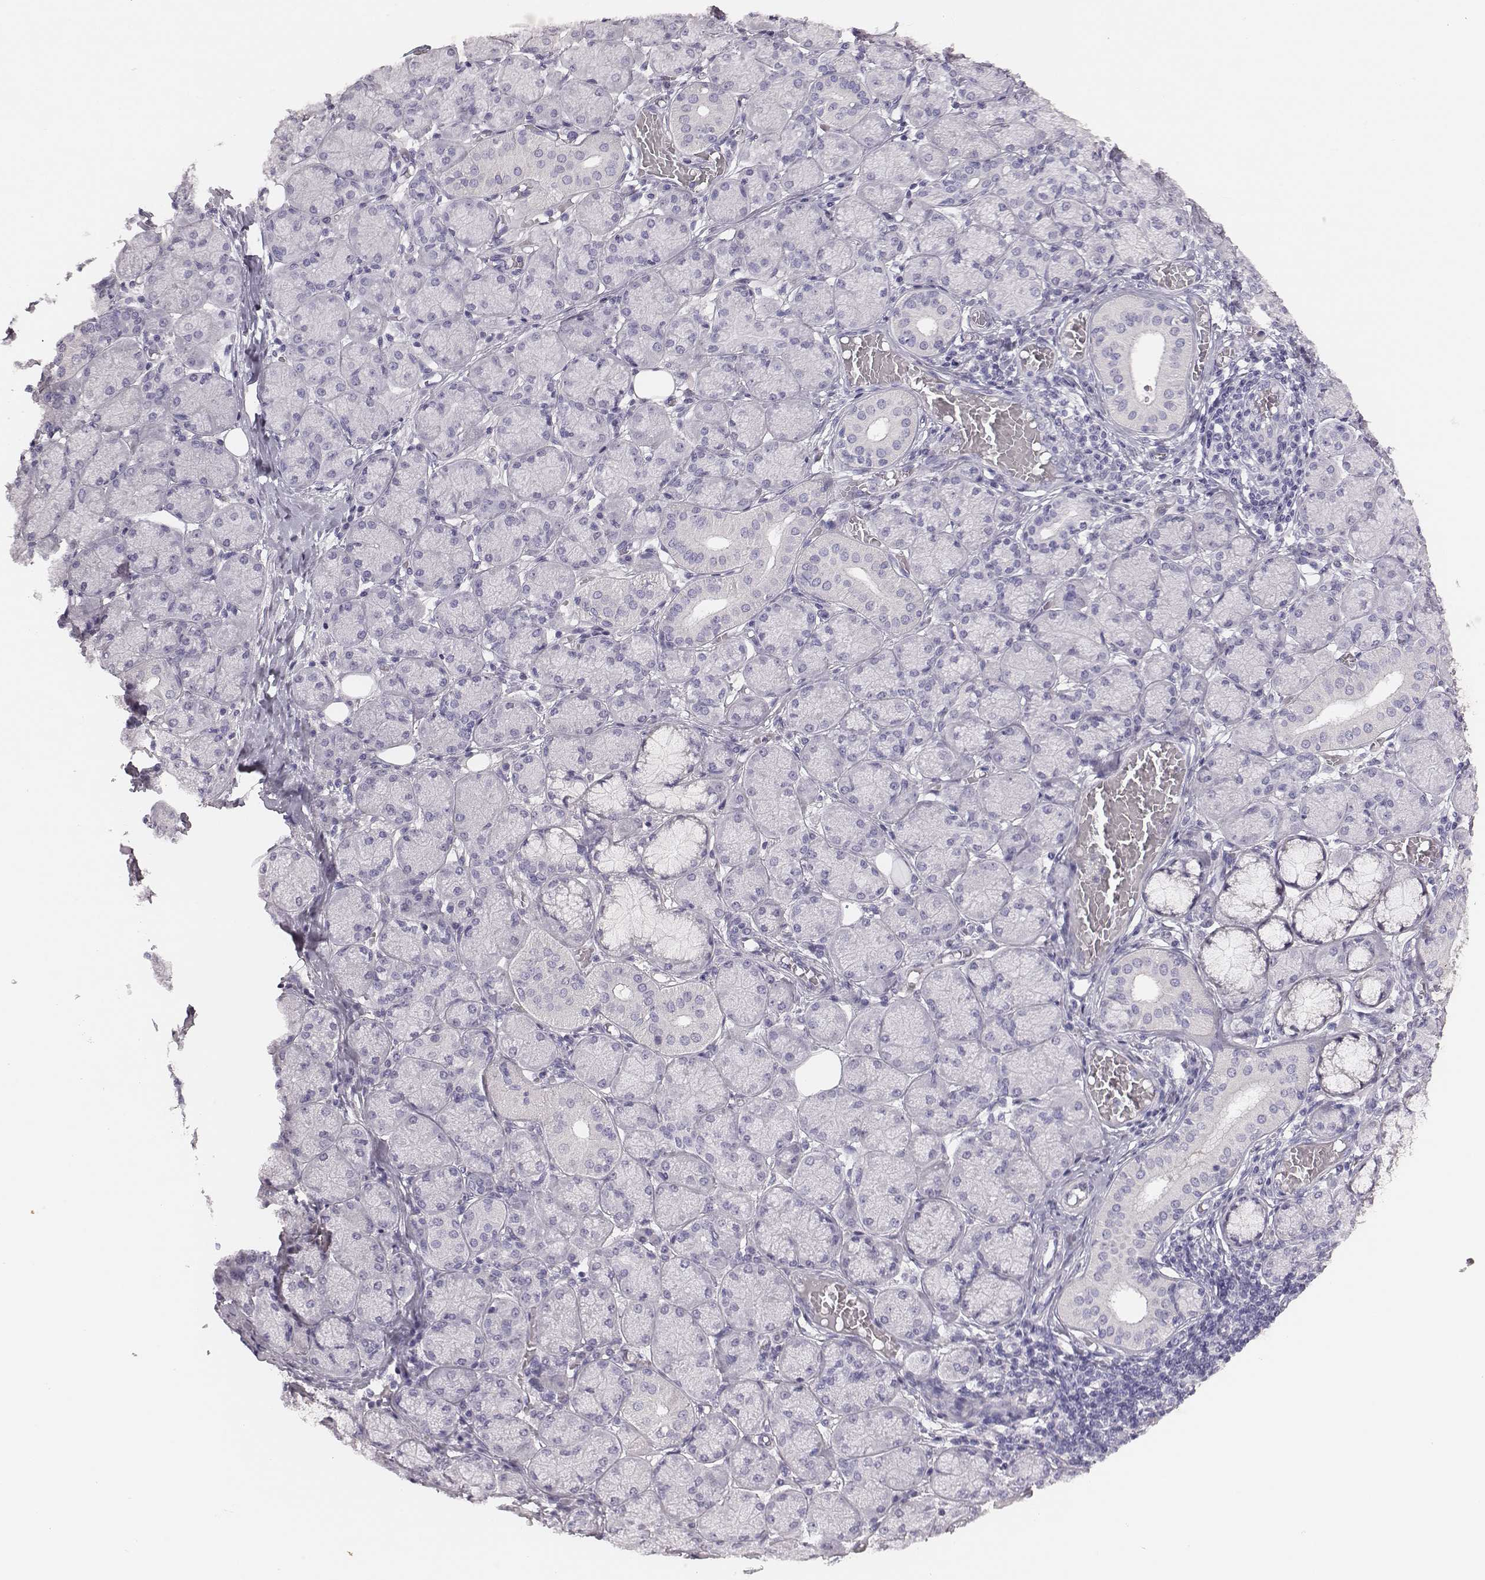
{"staining": {"intensity": "negative", "quantity": "none", "location": "none"}, "tissue": "salivary gland", "cell_type": "Glandular cells", "image_type": "normal", "snomed": [{"axis": "morphology", "description": "Normal tissue, NOS"}, {"axis": "topography", "description": "Salivary gland"}, {"axis": "topography", "description": "Peripheral nerve tissue"}], "caption": "A high-resolution micrograph shows immunohistochemistry (IHC) staining of normal salivary gland, which shows no significant staining in glandular cells. (DAB (3,3'-diaminobenzidine) immunohistochemistry, high magnification).", "gene": "ENSG00000290147", "patient": {"sex": "female", "age": 24}}